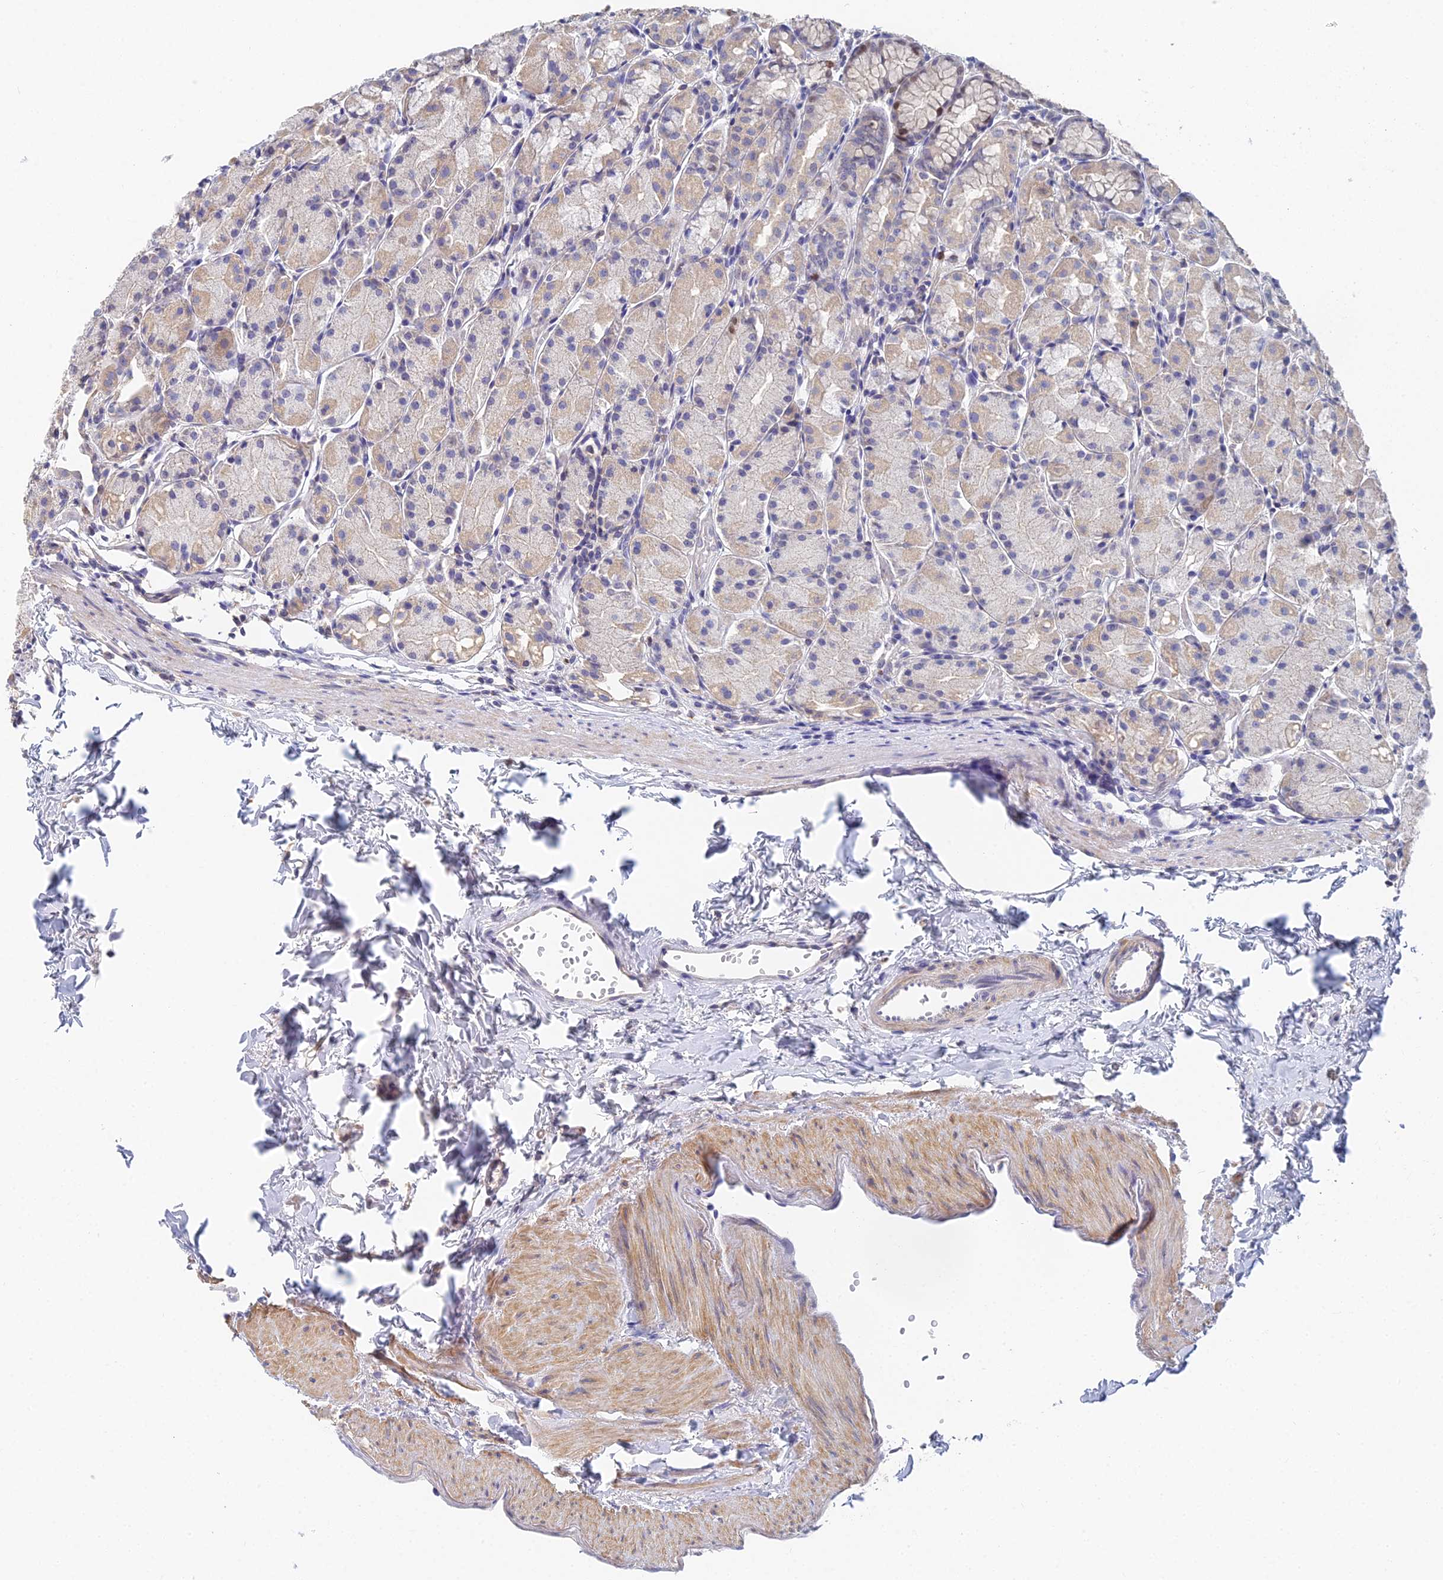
{"staining": {"intensity": "weak", "quantity": "<25%", "location": "nuclear"}, "tissue": "stomach", "cell_type": "Glandular cells", "image_type": "normal", "snomed": [{"axis": "morphology", "description": "Normal tissue, NOS"}, {"axis": "topography", "description": "Stomach, upper"}], "caption": "A high-resolution photomicrograph shows IHC staining of unremarkable stomach, which exhibits no significant expression in glandular cells. (Brightfield microscopy of DAB IHC at high magnification).", "gene": "MCM2", "patient": {"sex": "male", "age": 47}}